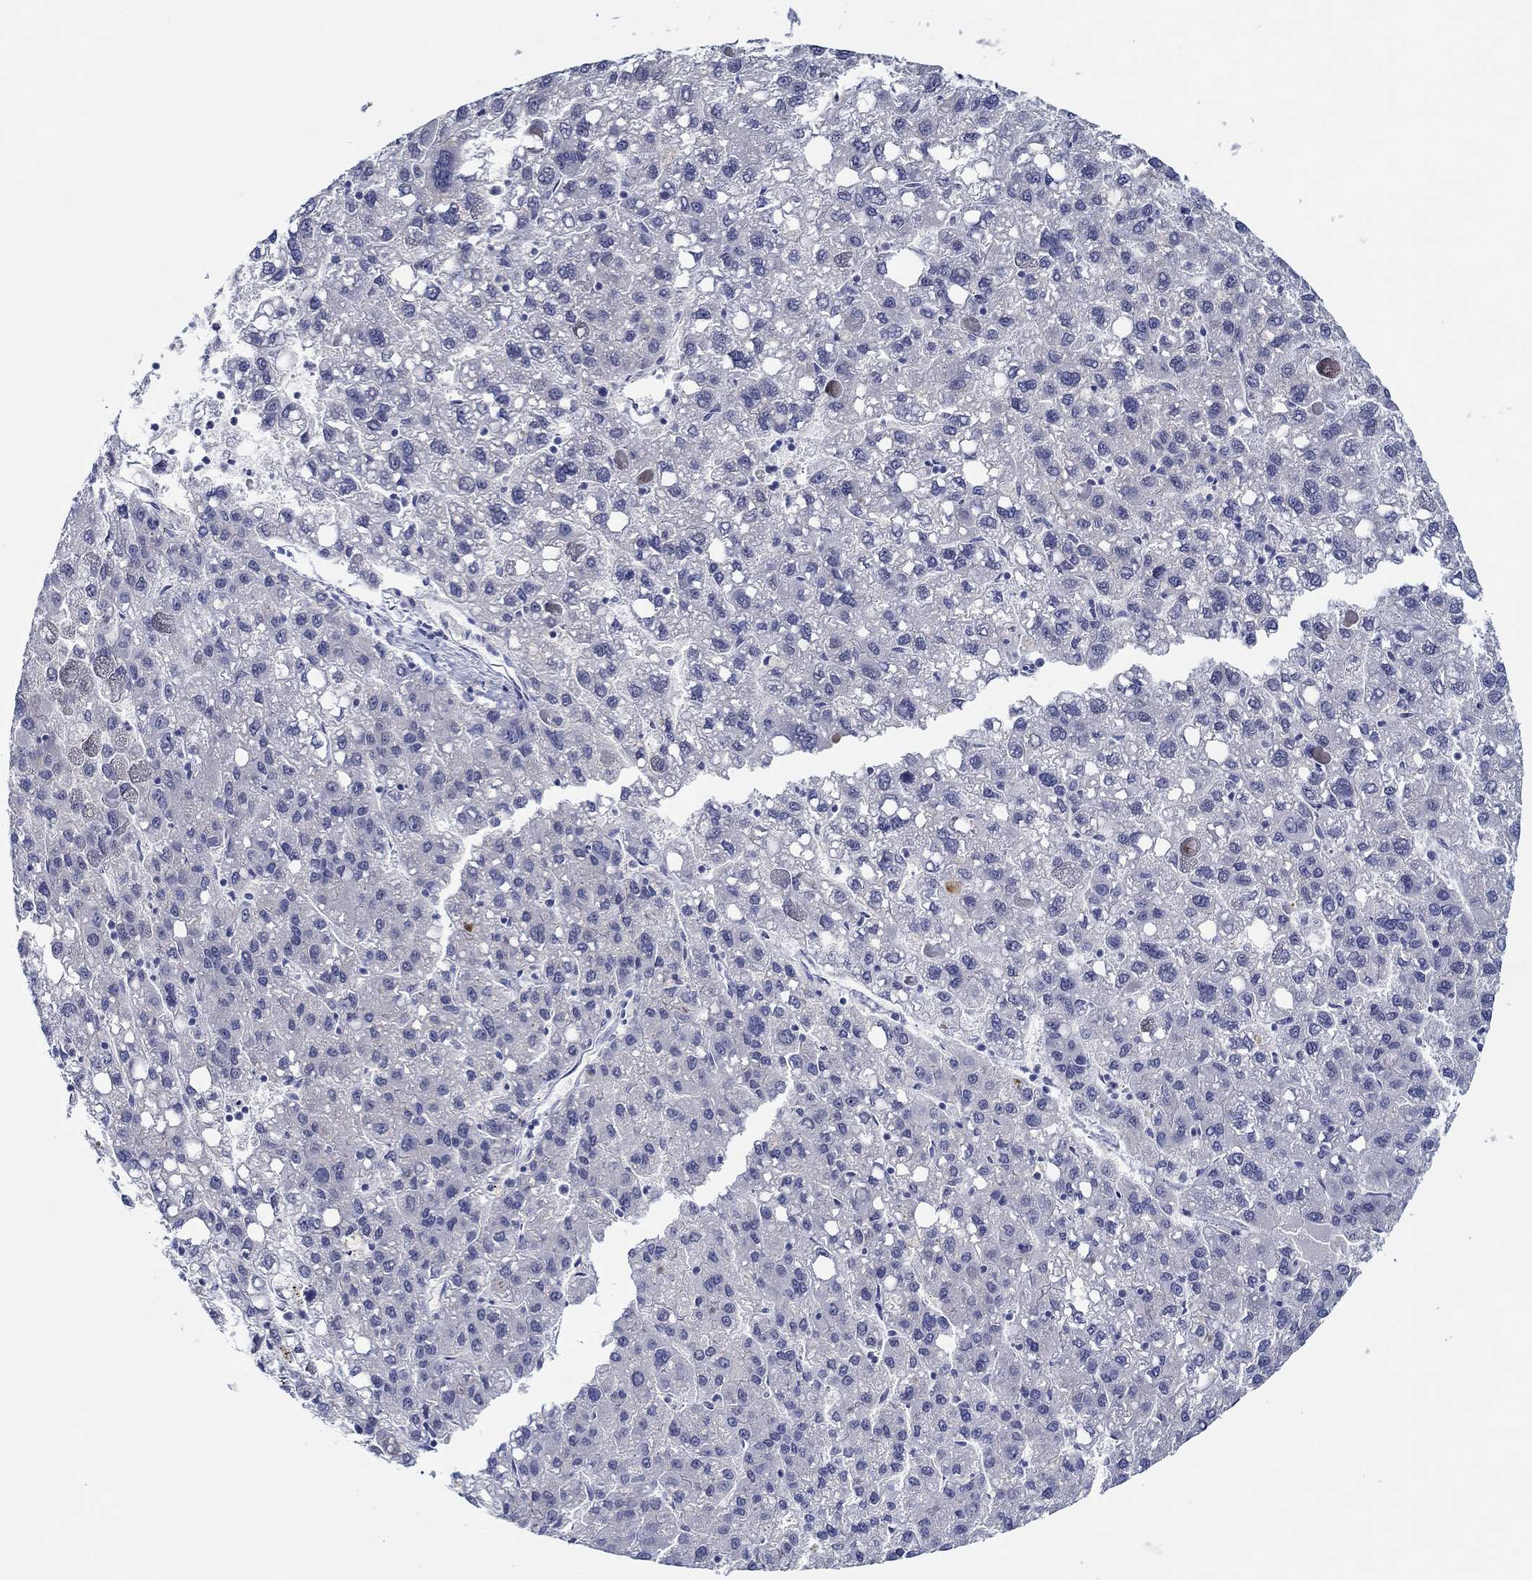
{"staining": {"intensity": "negative", "quantity": "none", "location": "none"}, "tissue": "liver cancer", "cell_type": "Tumor cells", "image_type": "cancer", "snomed": [{"axis": "morphology", "description": "Carcinoma, Hepatocellular, NOS"}, {"axis": "topography", "description": "Liver"}], "caption": "Liver cancer was stained to show a protein in brown. There is no significant positivity in tumor cells. (DAB immunohistochemistry (IHC), high magnification).", "gene": "SLC34A1", "patient": {"sex": "female", "age": 82}}